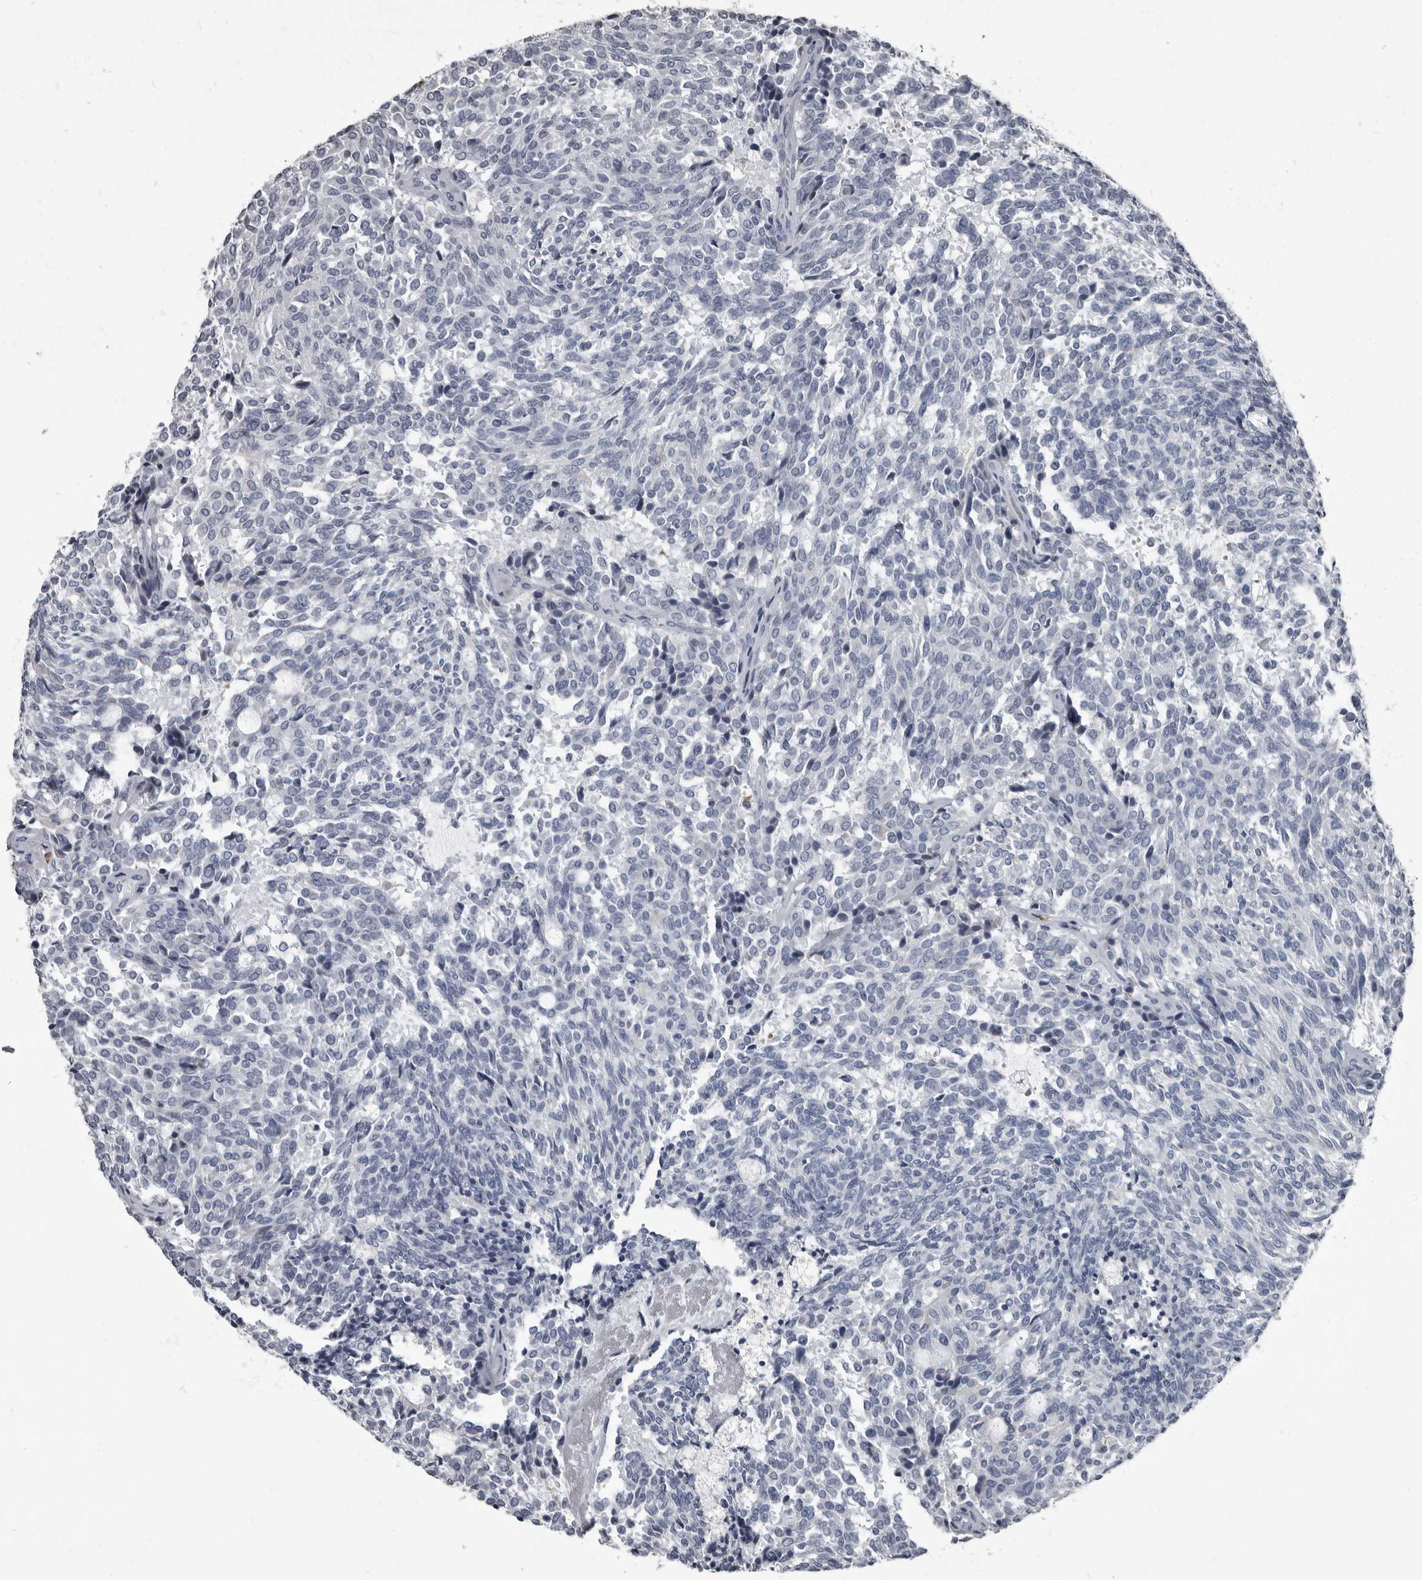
{"staining": {"intensity": "negative", "quantity": "none", "location": "none"}, "tissue": "carcinoid", "cell_type": "Tumor cells", "image_type": "cancer", "snomed": [{"axis": "morphology", "description": "Carcinoid, malignant, NOS"}, {"axis": "topography", "description": "Pancreas"}], "caption": "High magnification brightfield microscopy of carcinoid stained with DAB (brown) and counterstained with hematoxylin (blue): tumor cells show no significant positivity. (DAB IHC visualized using brightfield microscopy, high magnification).", "gene": "TPD52L1", "patient": {"sex": "female", "age": 54}}